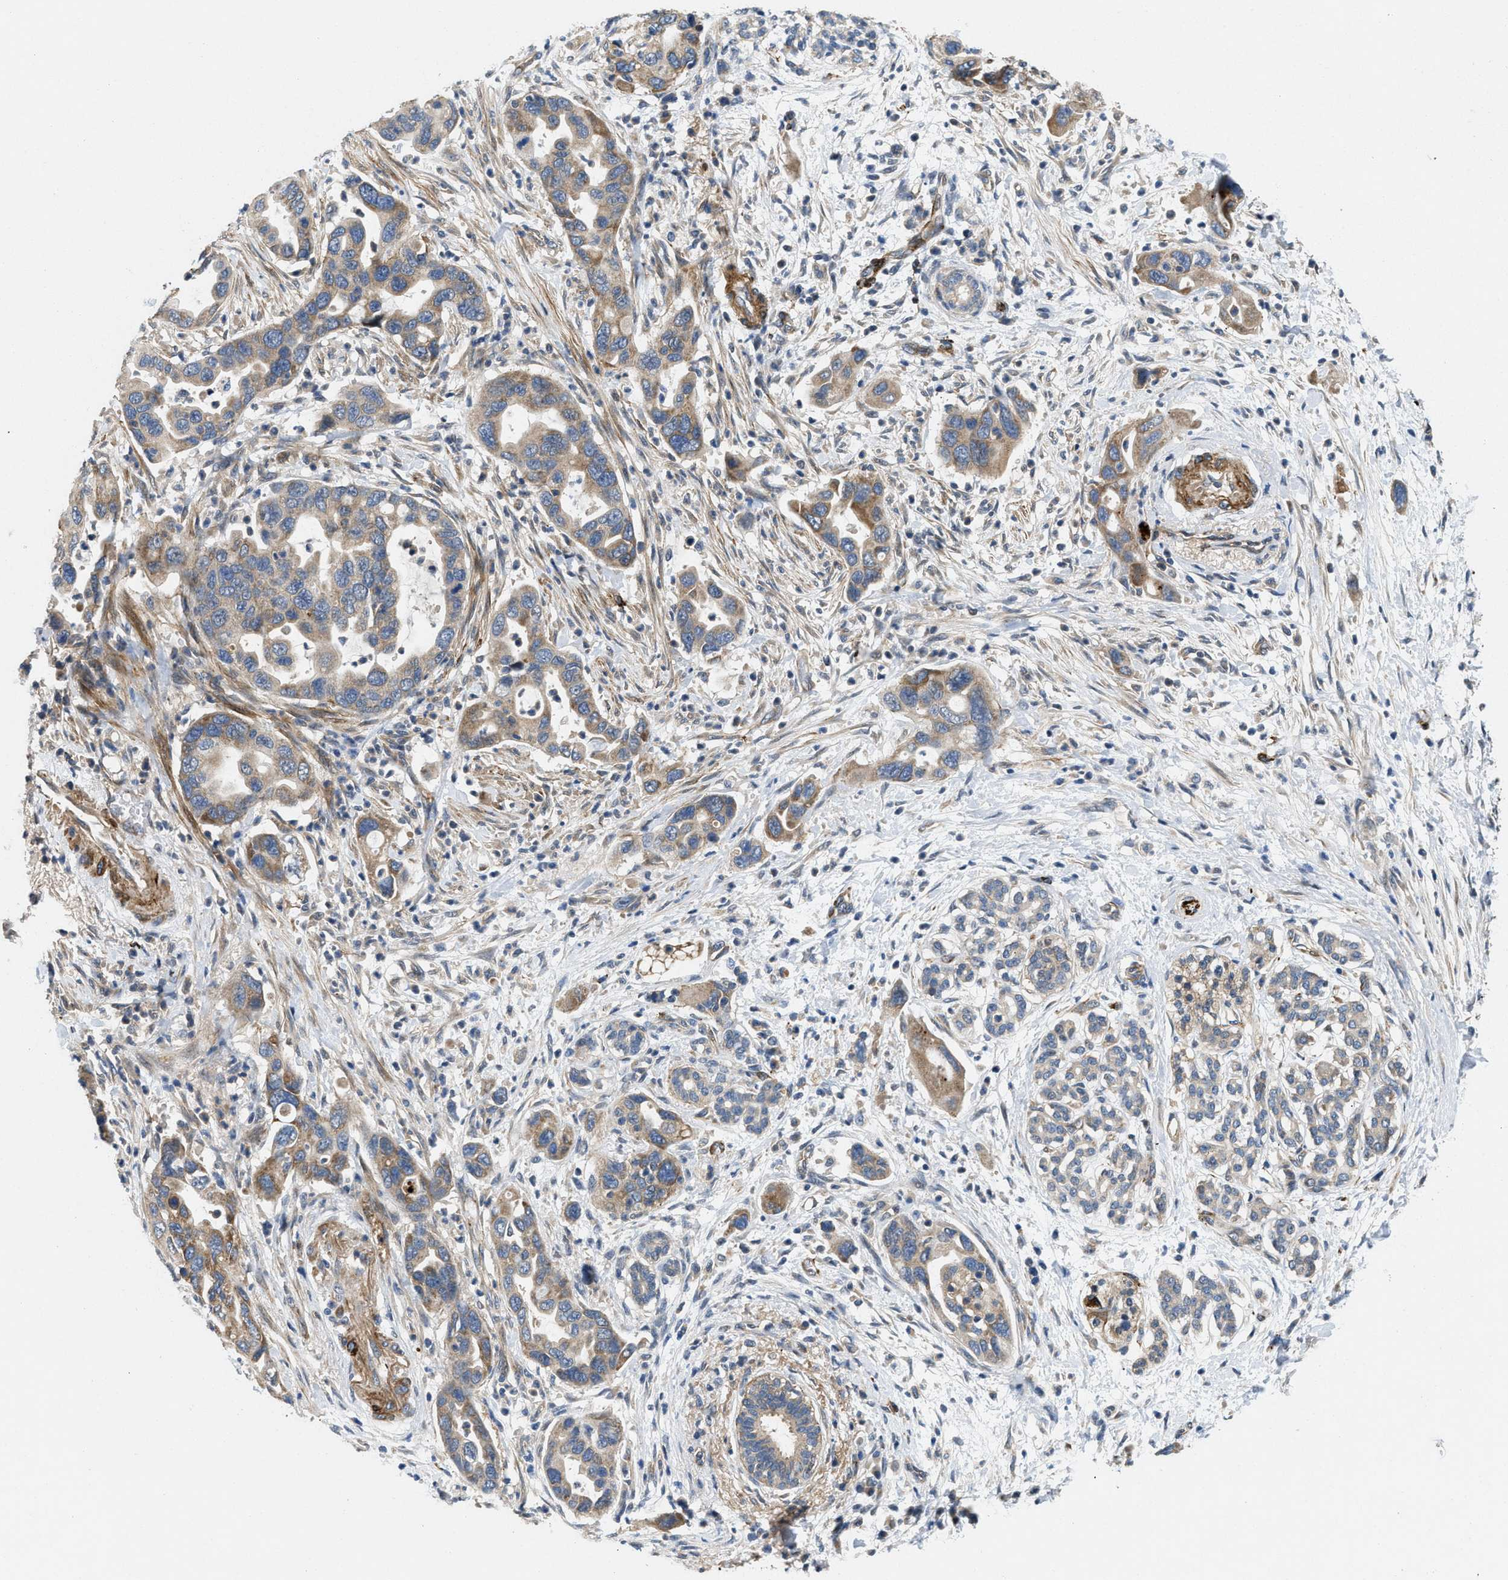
{"staining": {"intensity": "moderate", "quantity": ">75%", "location": "cytoplasmic/membranous"}, "tissue": "pancreatic cancer", "cell_type": "Tumor cells", "image_type": "cancer", "snomed": [{"axis": "morphology", "description": "Normal tissue, NOS"}, {"axis": "morphology", "description": "Adenocarcinoma, NOS"}, {"axis": "topography", "description": "Pancreas"}], "caption": "Human pancreatic cancer (adenocarcinoma) stained with a brown dye displays moderate cytoplasmic/membranous positive expression in approximately >75% of tumor cells.", "gene": "ZNF599", "patient": {"sex": "female", "age": 71}}